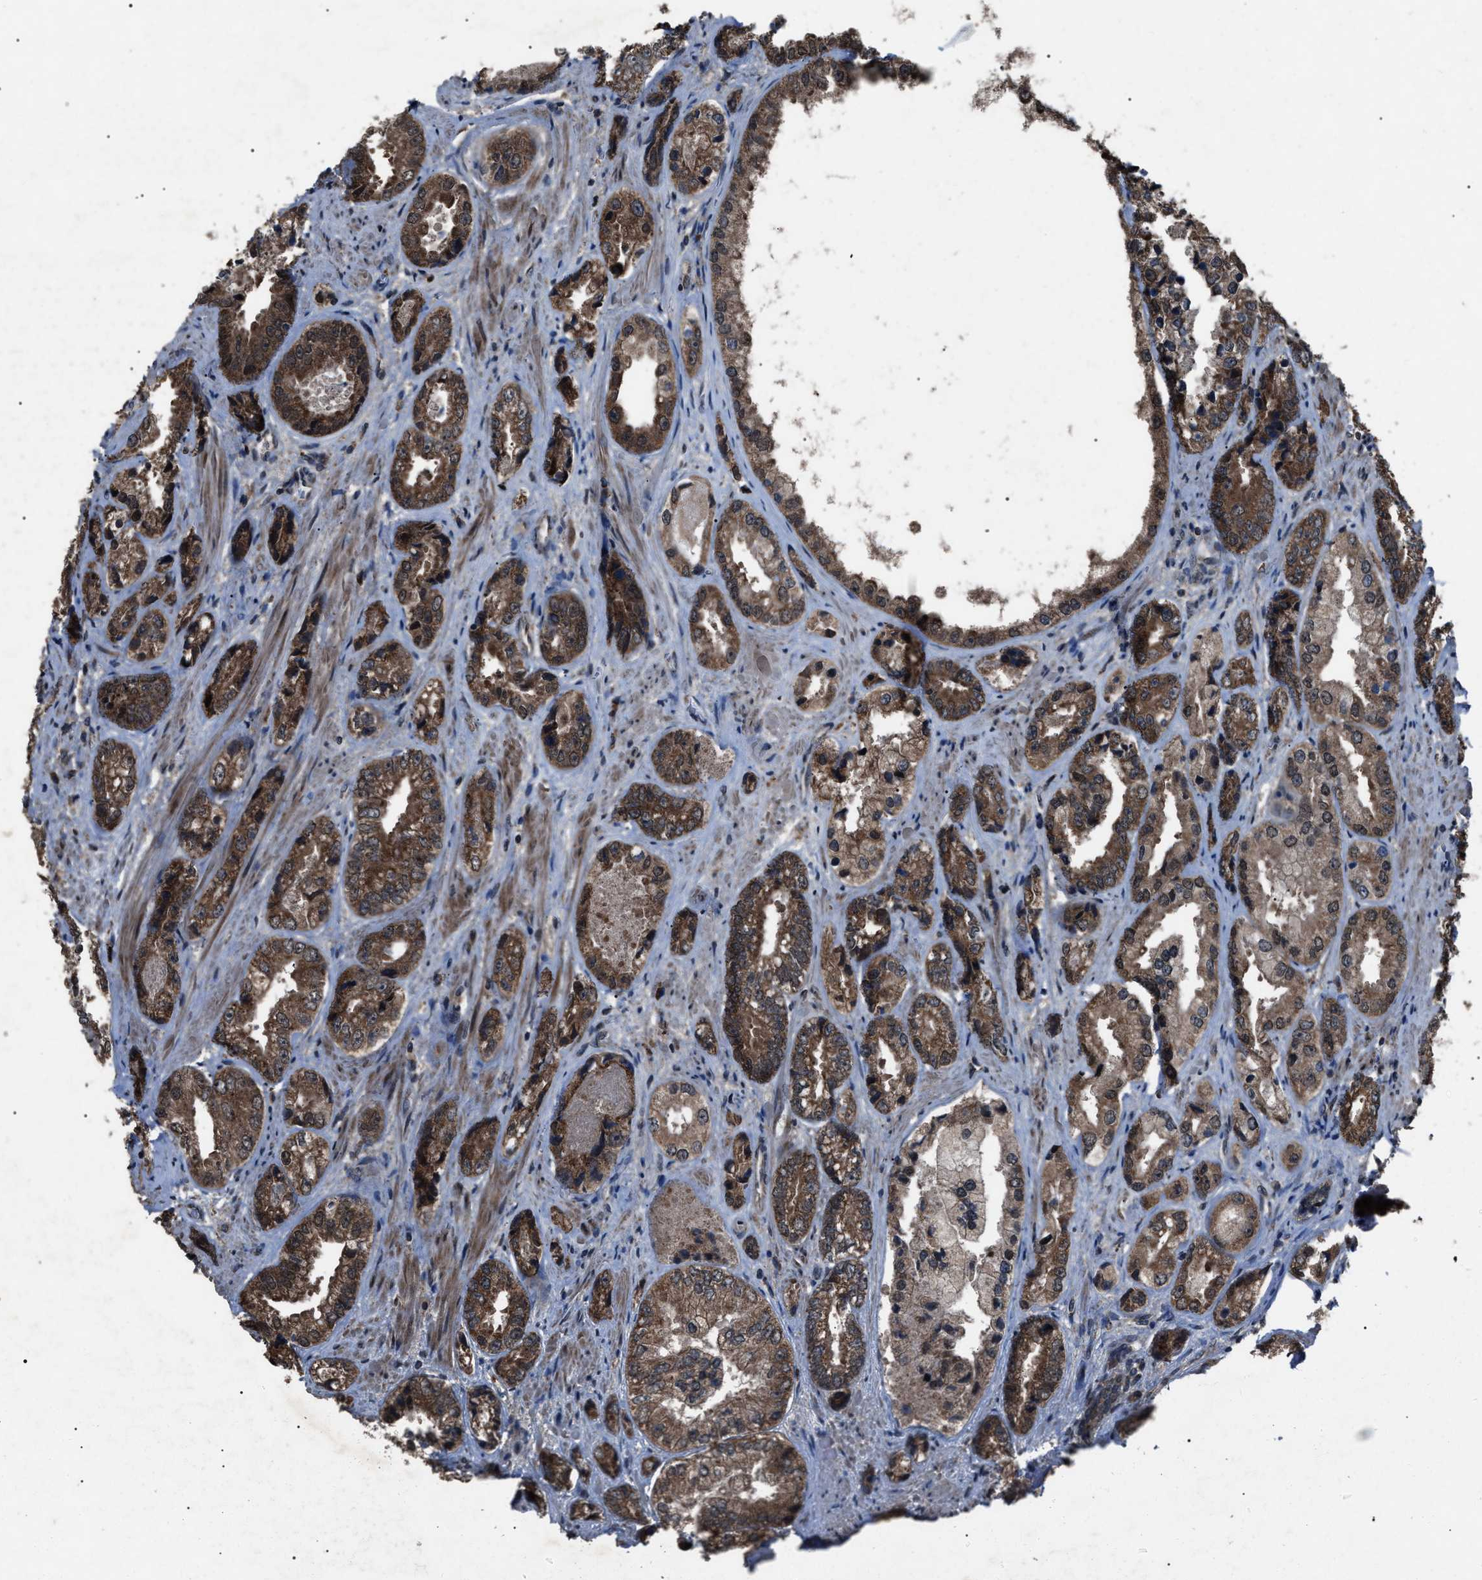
{"staining": {"intensity": "strong", "quantity": ">75%", "location": "cytoplasmic/membranous"}, "tissue": "prostate cancer", "cell_type": "Tumor cells", "image_type": "cancer", "snomed": [{"axis": "morphology", "description": "Adenocarcinoma, High grade"}, {"axis": "topography", "description": "Prostate"}], "caption": "This micrograph displays IHC staining of high-grade adenocarcinoma (prostate), with high strong cytoplasmic/membranous expression in about >75% of tumor cells.", "gene": "ZFAND2A", "patient": {"sex": "male", "age": 61}}